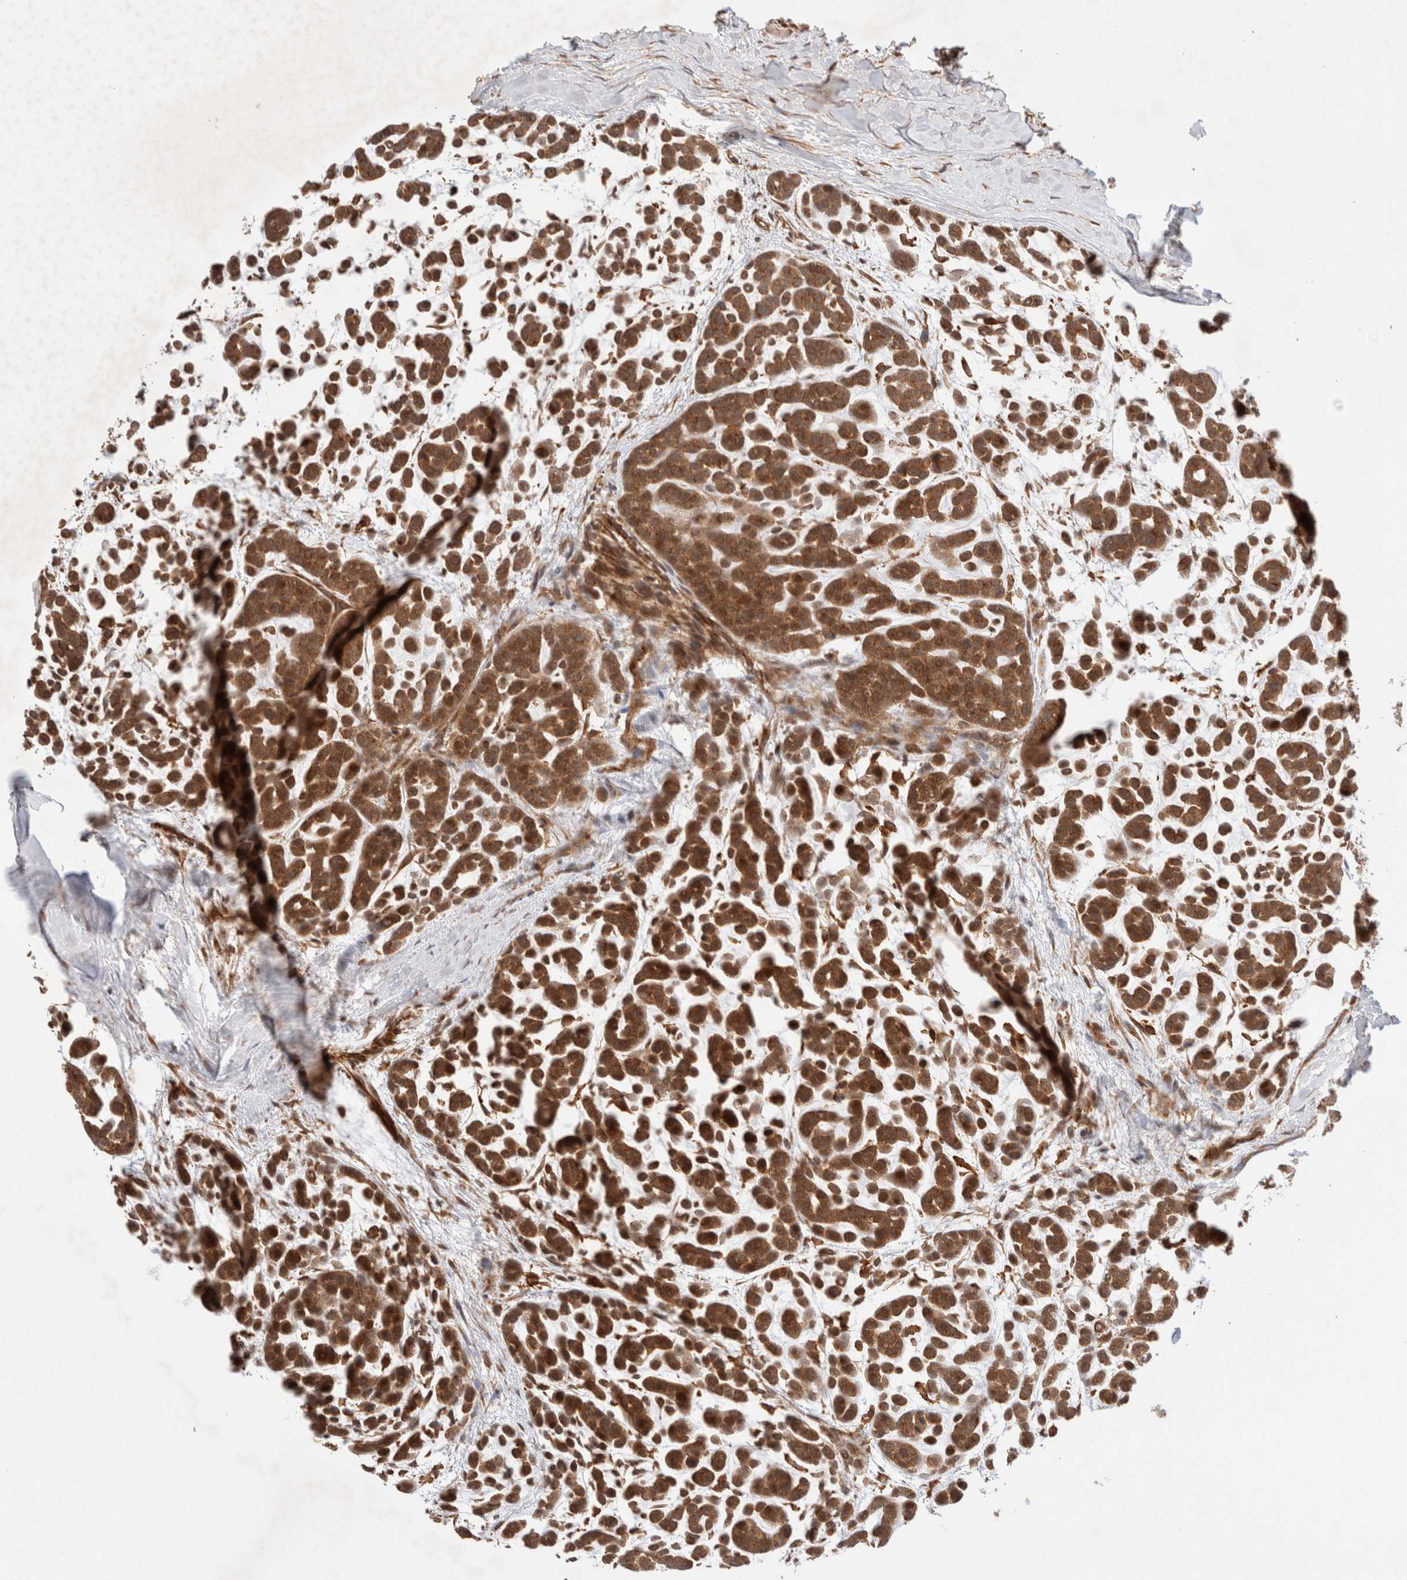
{"staining": {"intensity": "strong", "quantity": ">75%", "location": "cytoplasmic/membranous,nuclear"}, "tissue": "head and neck cancer", "cell_type": "Tumor cells", "image_type": "cancer", "snomed": [{"axis": "morphology", "description": "Adenocarcinoma, NOS"}, {"axis": "morphology", "description": "Adenoma, NOS"}, {"axis": "topography", "description": "Head-Neck"}], "caption": "A brown stain labels strong cytoplasmic/membranous and nuclear expression of a protein in human head and neck cancer (adenoma) tumor cells.", "gene": "SIKE1", "patient": {"sex": "female", "age": 55}}